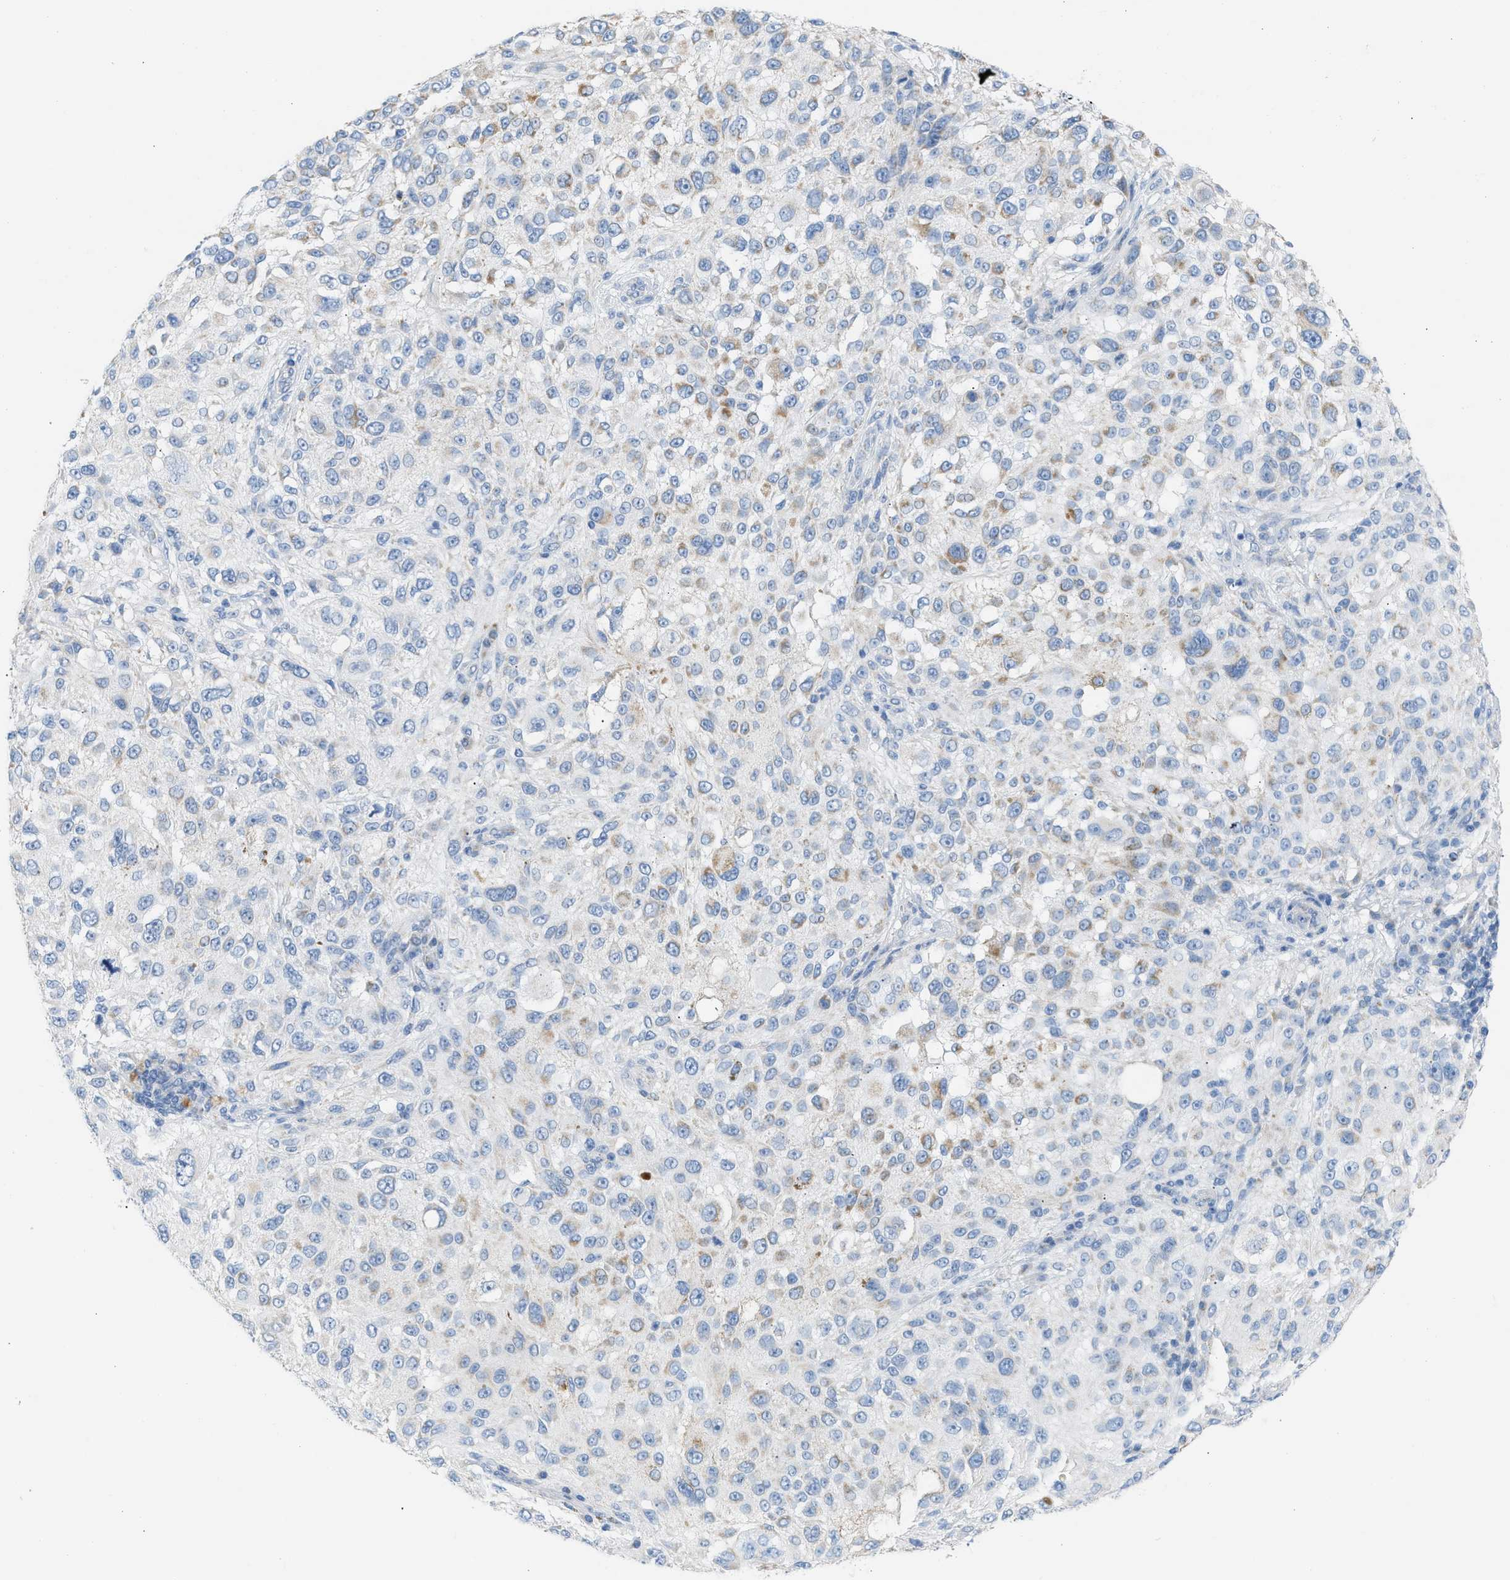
{"staining": {"intensity": "moderate", "quantity": "<25%", "location": "cytoplasmic/membranous"}, "tissue": "melanoma", "cell_type": "Tumor cells", "image_type": "cancer", "snomed": [{"axis": "morphology", "description": "Necrosis, NOS"}, {"axis": "morphology", "description": "Malignant melanoma, NOS"}, {"axis": "topography", "description": "Skin"}], "caption": "Moderate cytoplasmic/membranous positivity is appreciated in about <25% of tumor cells in malignant melanoma. The protein of interest is stained brown, and the nuclei are stained in blue (DAB IHC with brightfield microscopy, high magnification).", "gene": "NDUFS8", "patient": {"sex": "female", "age": 87}}